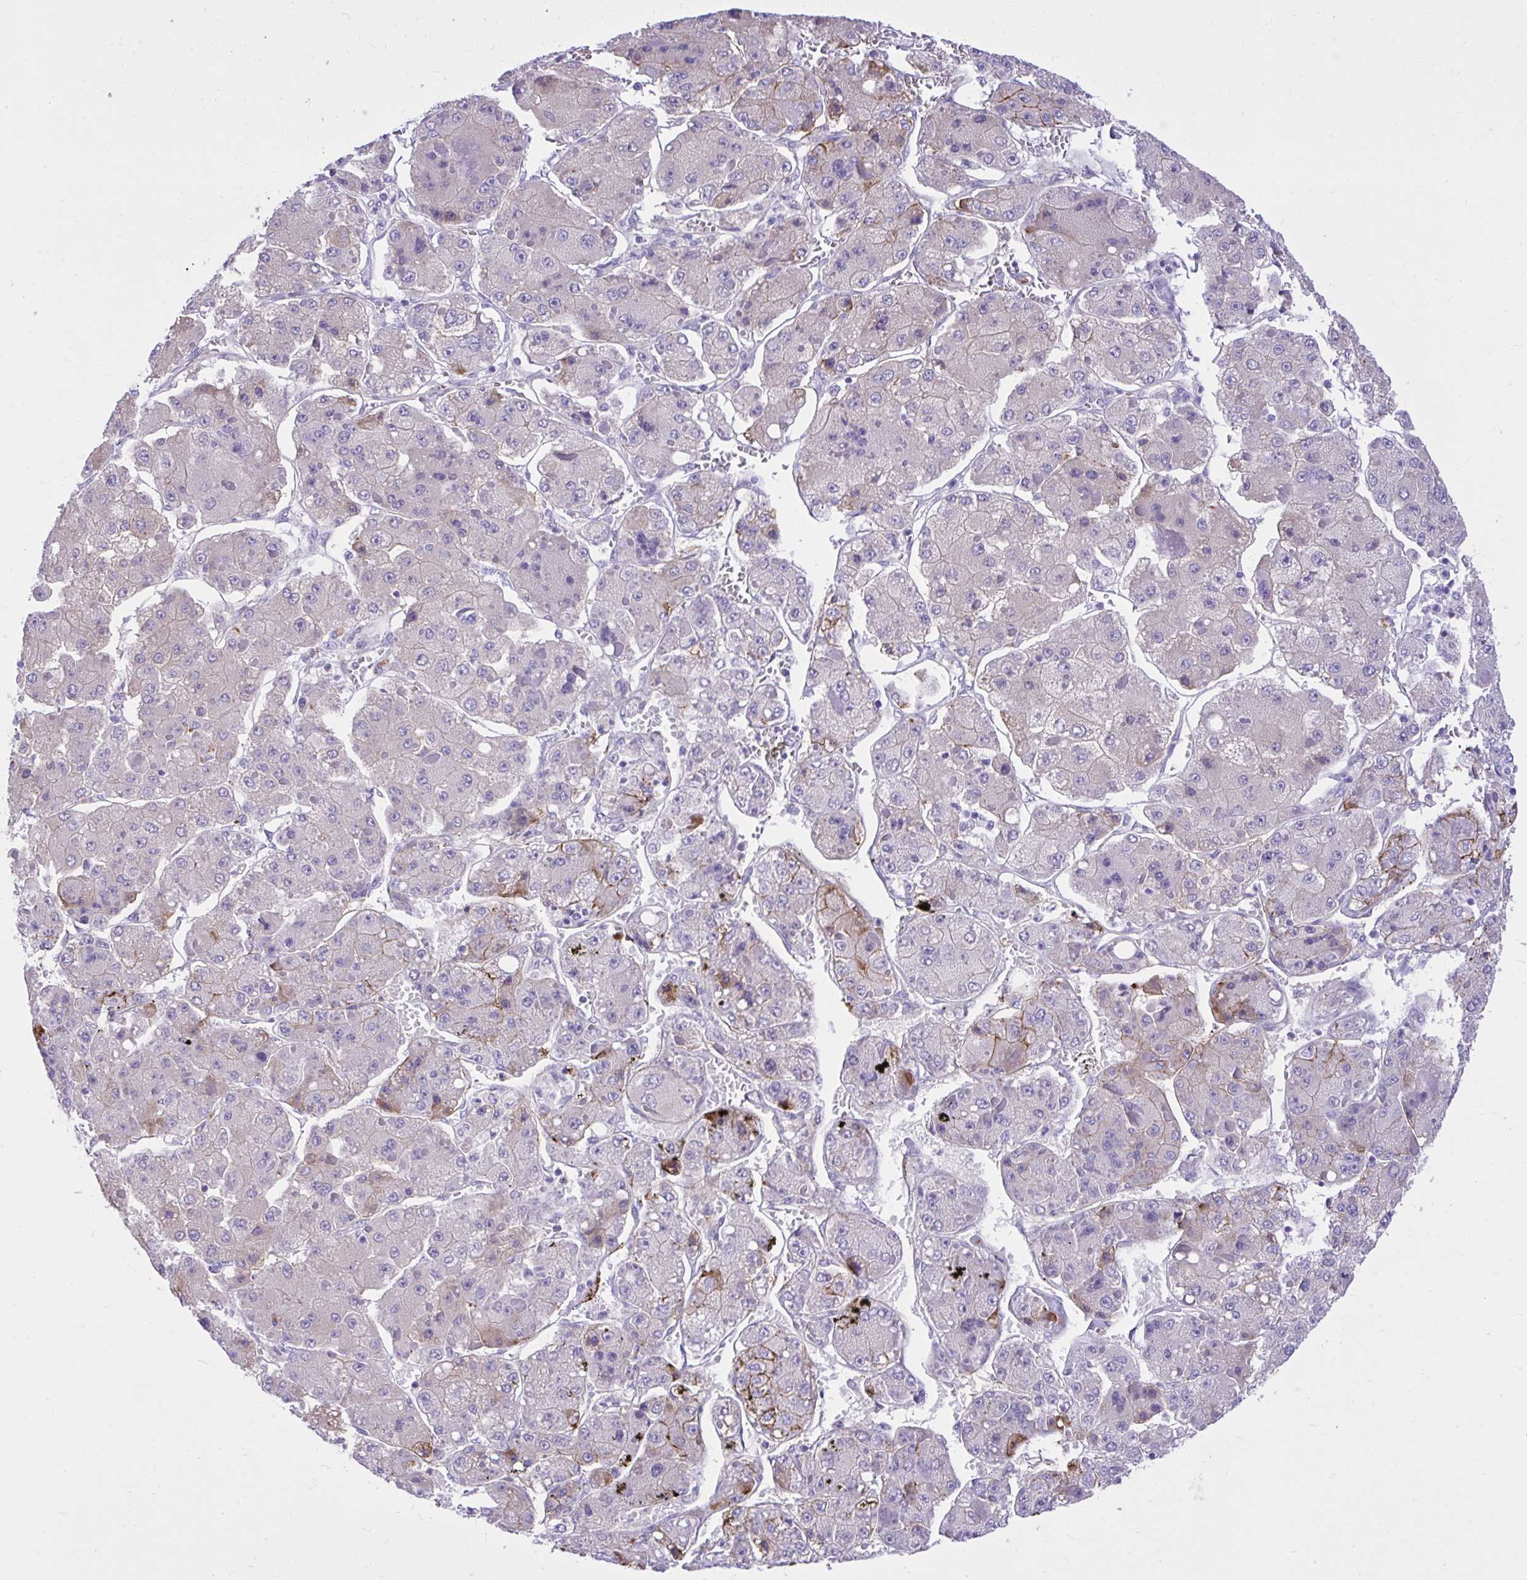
{"staining": {"intensity": "weak", "quantity": "<25%", "location": "cytoplasmic/membranous"}, "tissue": "liver cancer", "cell_type": "Tumor cells", "image_type": "cancer", "snomed": [{"axis": "morphology", "description": "Carcinoma, Hepatocellular, NOS"}, {"axis": "topography", "description": "Liver"}], "caption": "Human hepatocellular carcinoma (liver) stained for a protein using immunohistochemistry exhibits no positivity in tumor cells.", "gene": "HRG", "patient": {"sex": "female", "age": 73}}